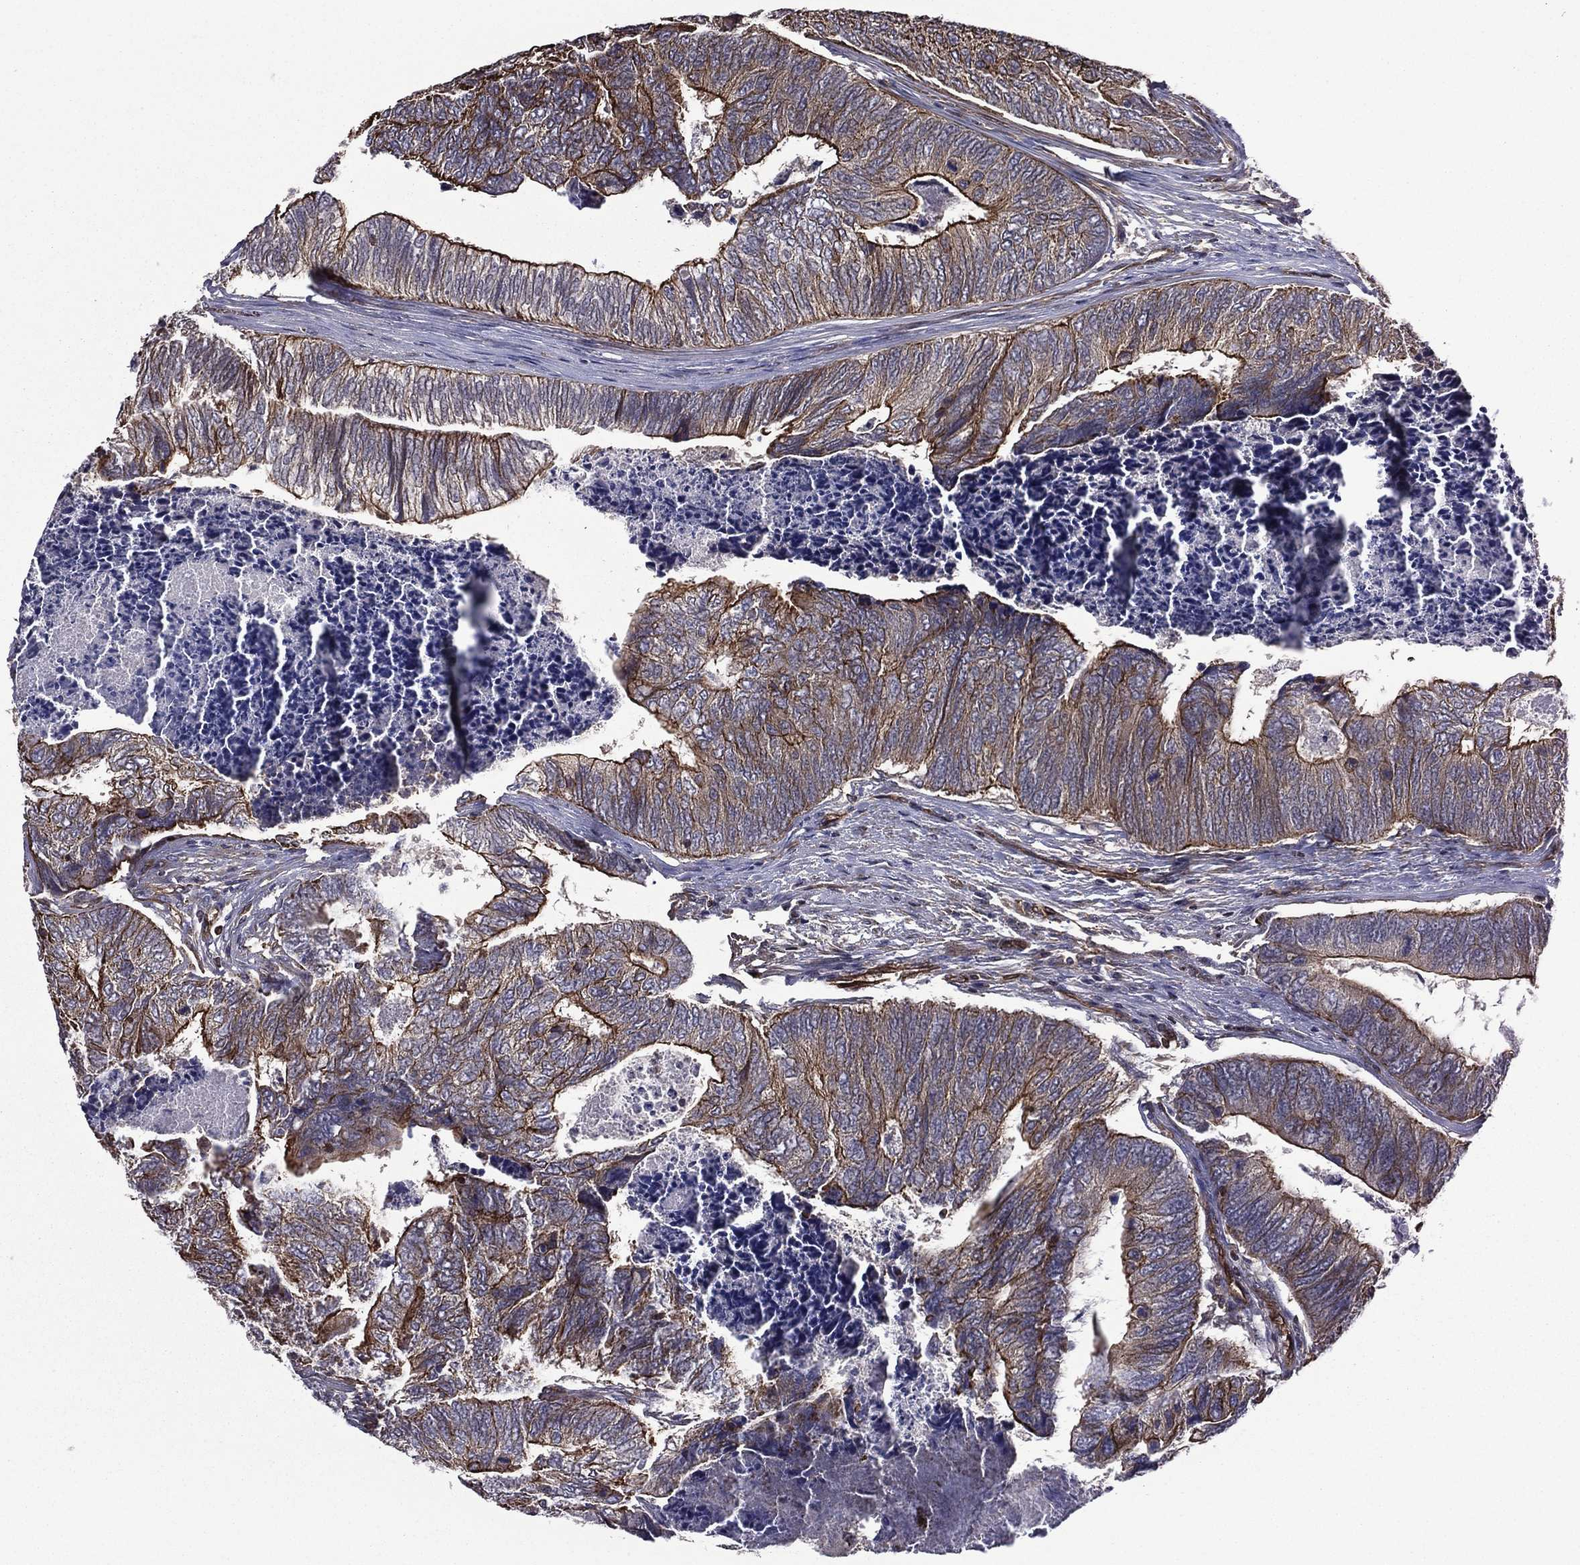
{"staining": {"intensity": "strong", "quantity": "25%-75%", "location": "cytoplasmic/membranous"}, "tissue": "colorectal cancer", "cell_type": "Tumor cells", "image_type": "cancer", "snomed": [{"axis": "morphology", "description": "Adenocarcinoma, NOS"}, {"axis": "topography", "description": "Colon"}], "caption": "Protein staining of colorectal cancer (adenocarcinoma) tissue reveals strong cytoplasmic/membranous expression in approximately 25%-75% of tumor cells.", "gene": "PLPP3", "patient": {"sex": "female", "age": 67}}